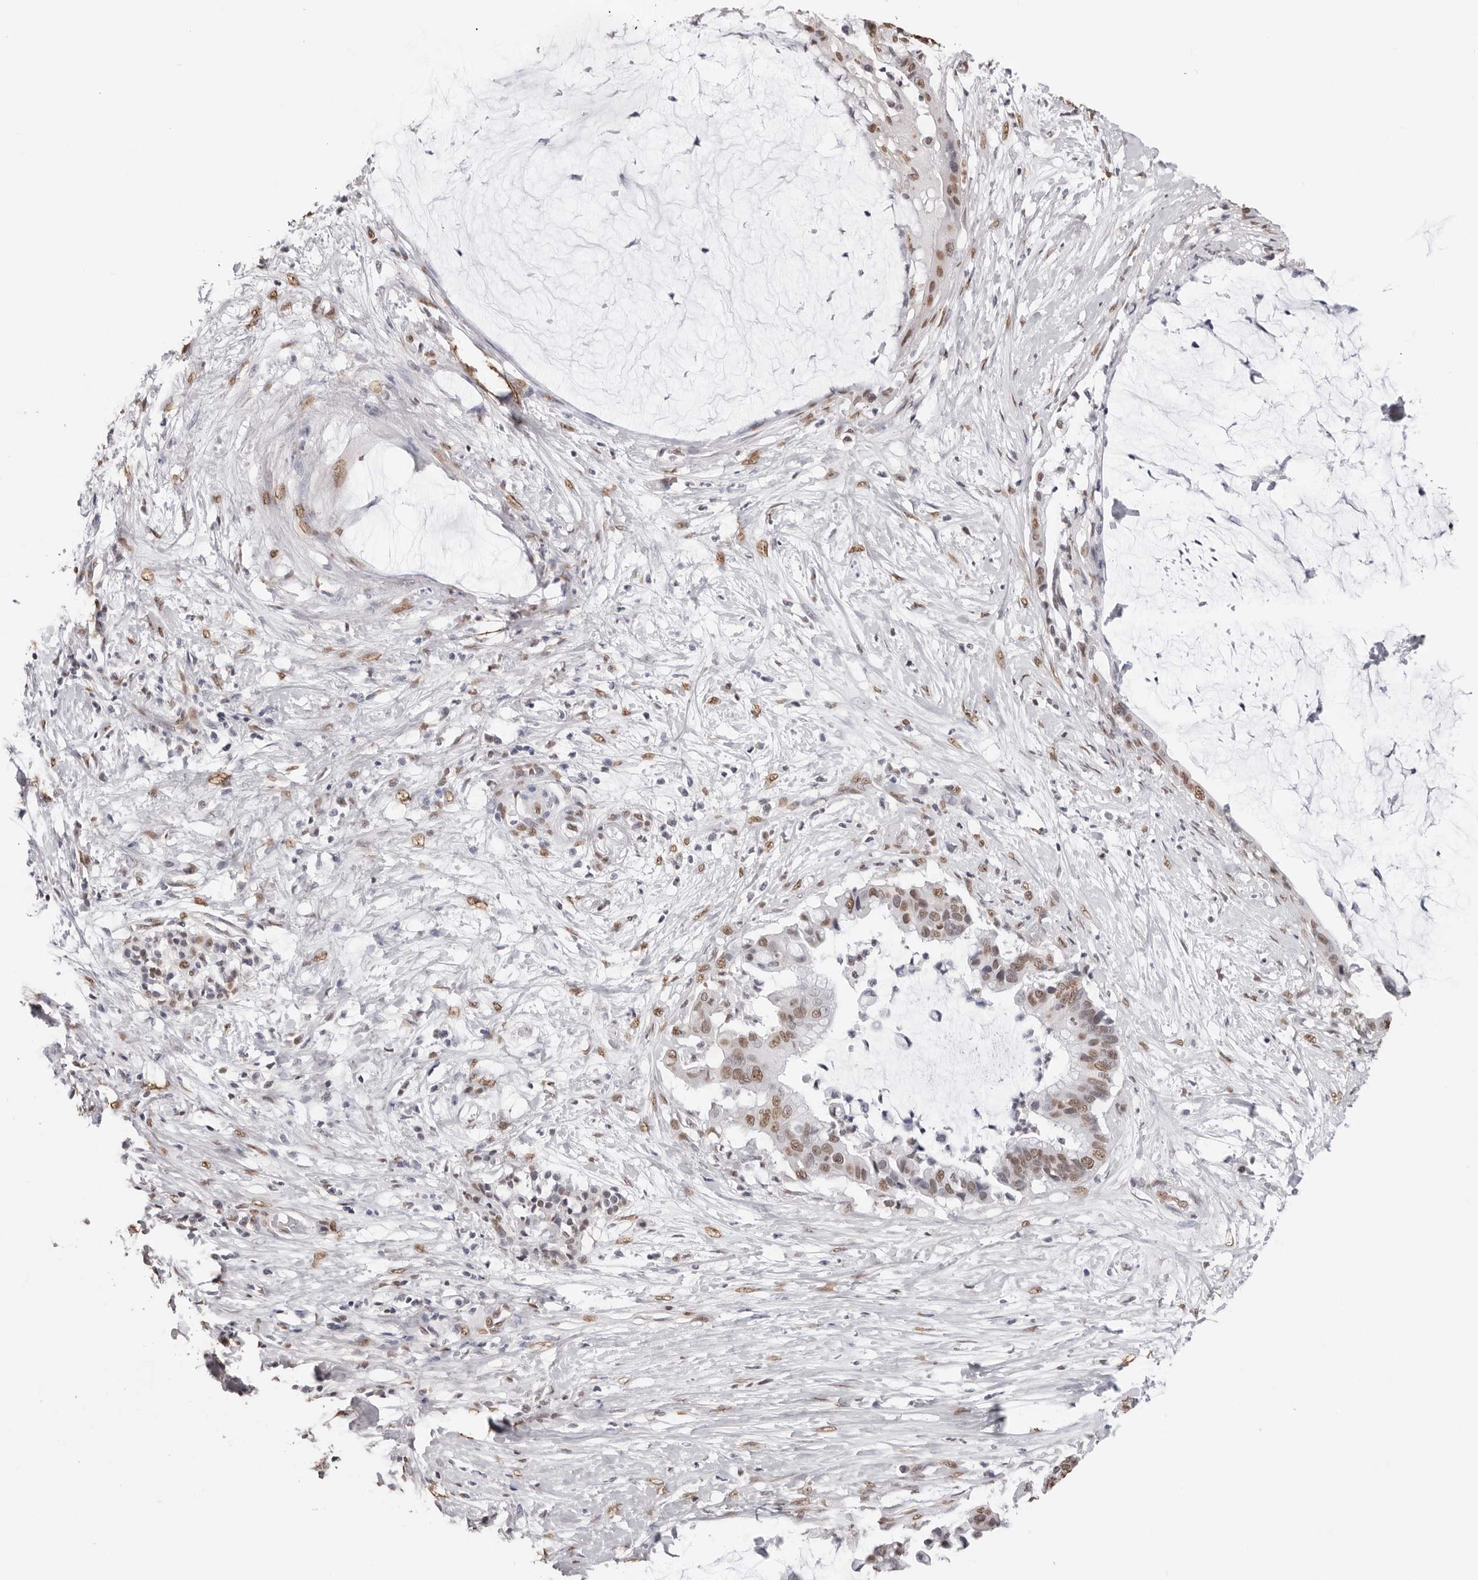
{"staining": {"intensity": "moderate", "quantity": ">75%", "location": "nuclear"}, "tissue": "pancreatic cancer", "cell_type": "Tumor cells", "image_type": "cancer", "snomed": [{"axis": "morphology", "description": "Adenocarcinoma, NOS"}, {"axis": "topography", "description": "Pancreas"}], "caption": "Adenocarcinoma (pancreatic) stained with a brown dye displays moderate nuclear positive expression in about >75% of tumor cells.", "gene": "OLIG3", "patient": {"sex": "male", "age": 41}}